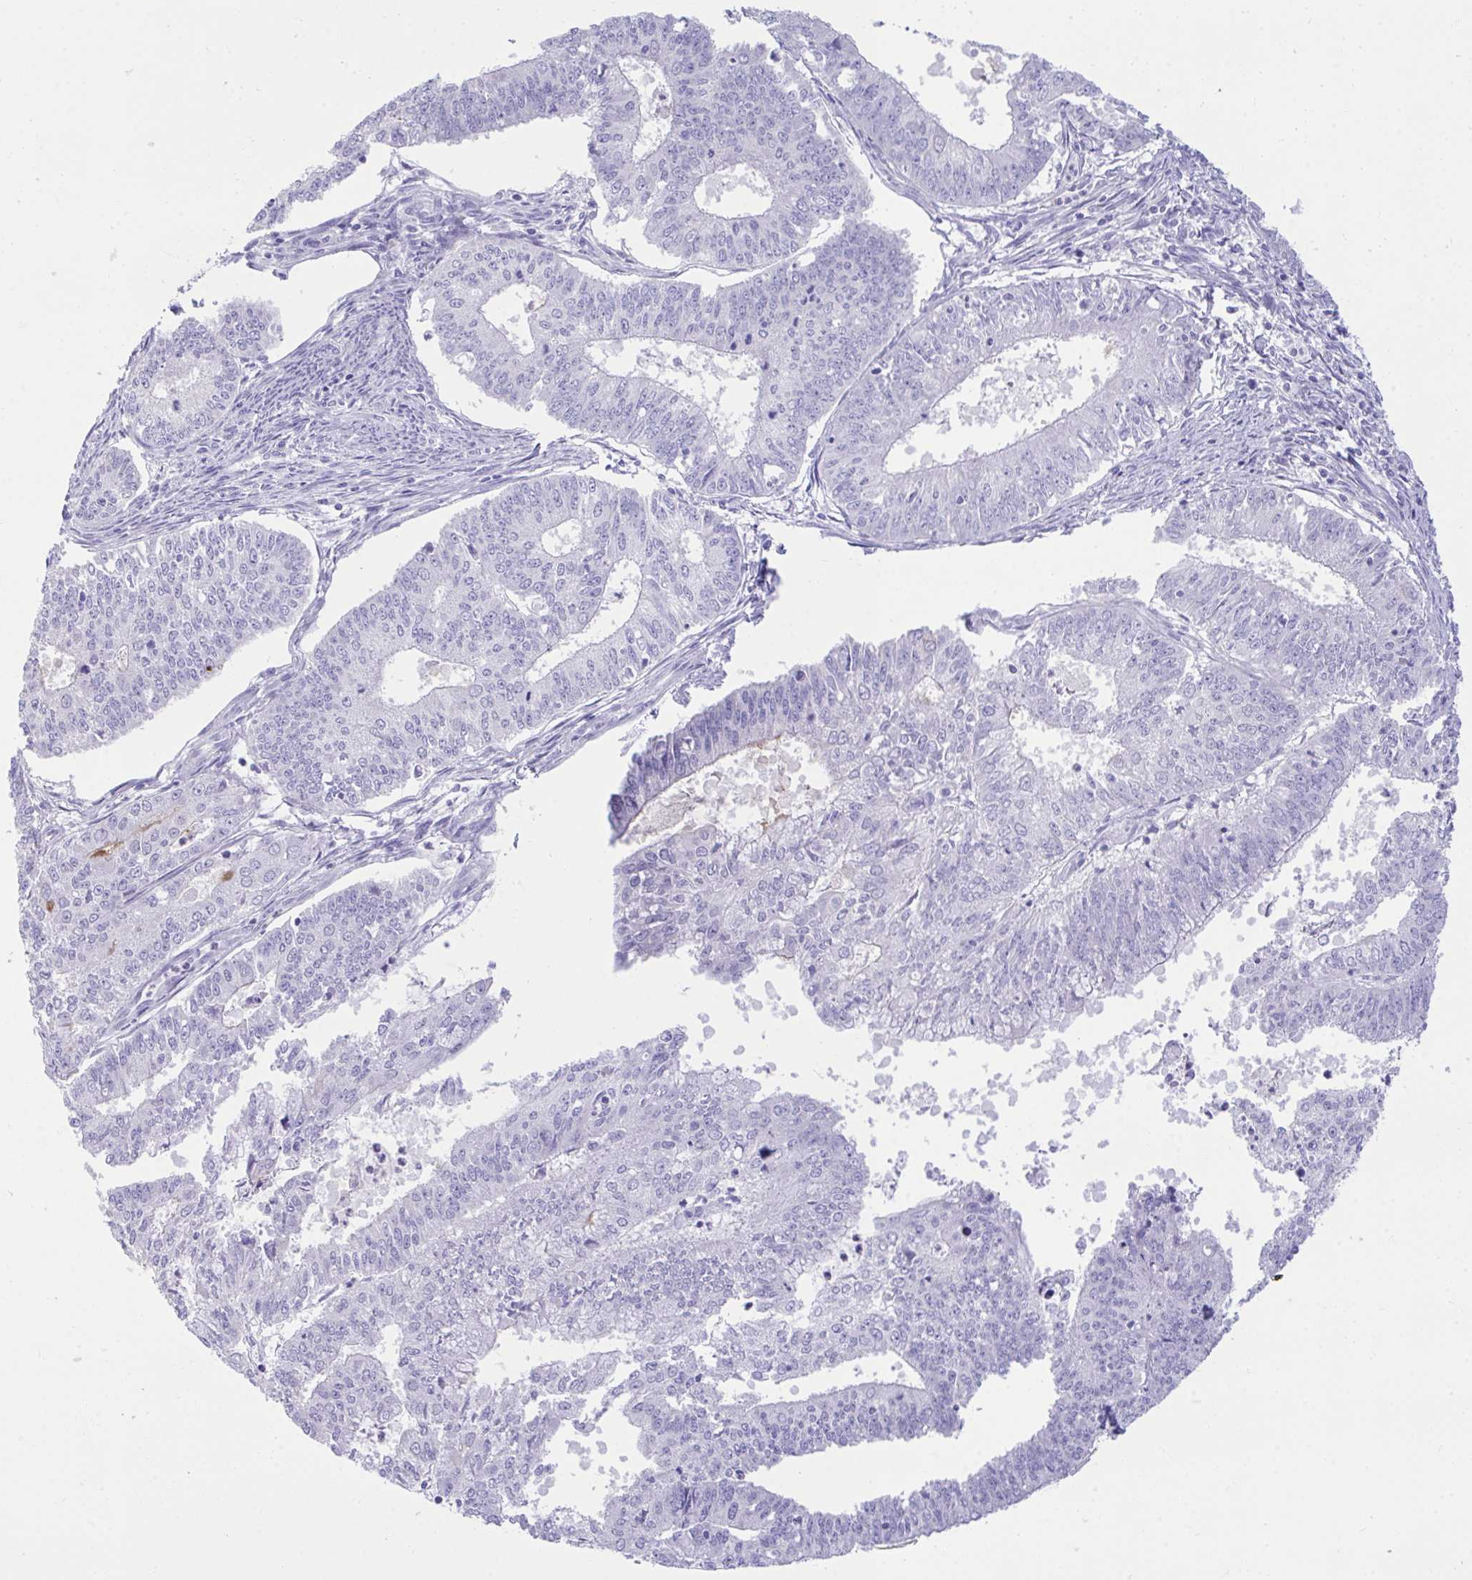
{"staining": {"intensity": "negative", "quantity": "none", "location": "none"}, "tissue": "endometrial cancer", "cell_type": "Tumor cells", "image_type": "cancer", "snomed": [{"axis": "morphology", "description": "Adenocarcinoma, NOS"}, {"axis": "topography", "description": "Endometrium"}], "caption": "The photomicrograph demonstrates no significant staining in tumor cells of endometrial cancer (adenocarcinoma).", "gene": "PLEKHH1", "patient": {"sex": "female", "age": 61}}